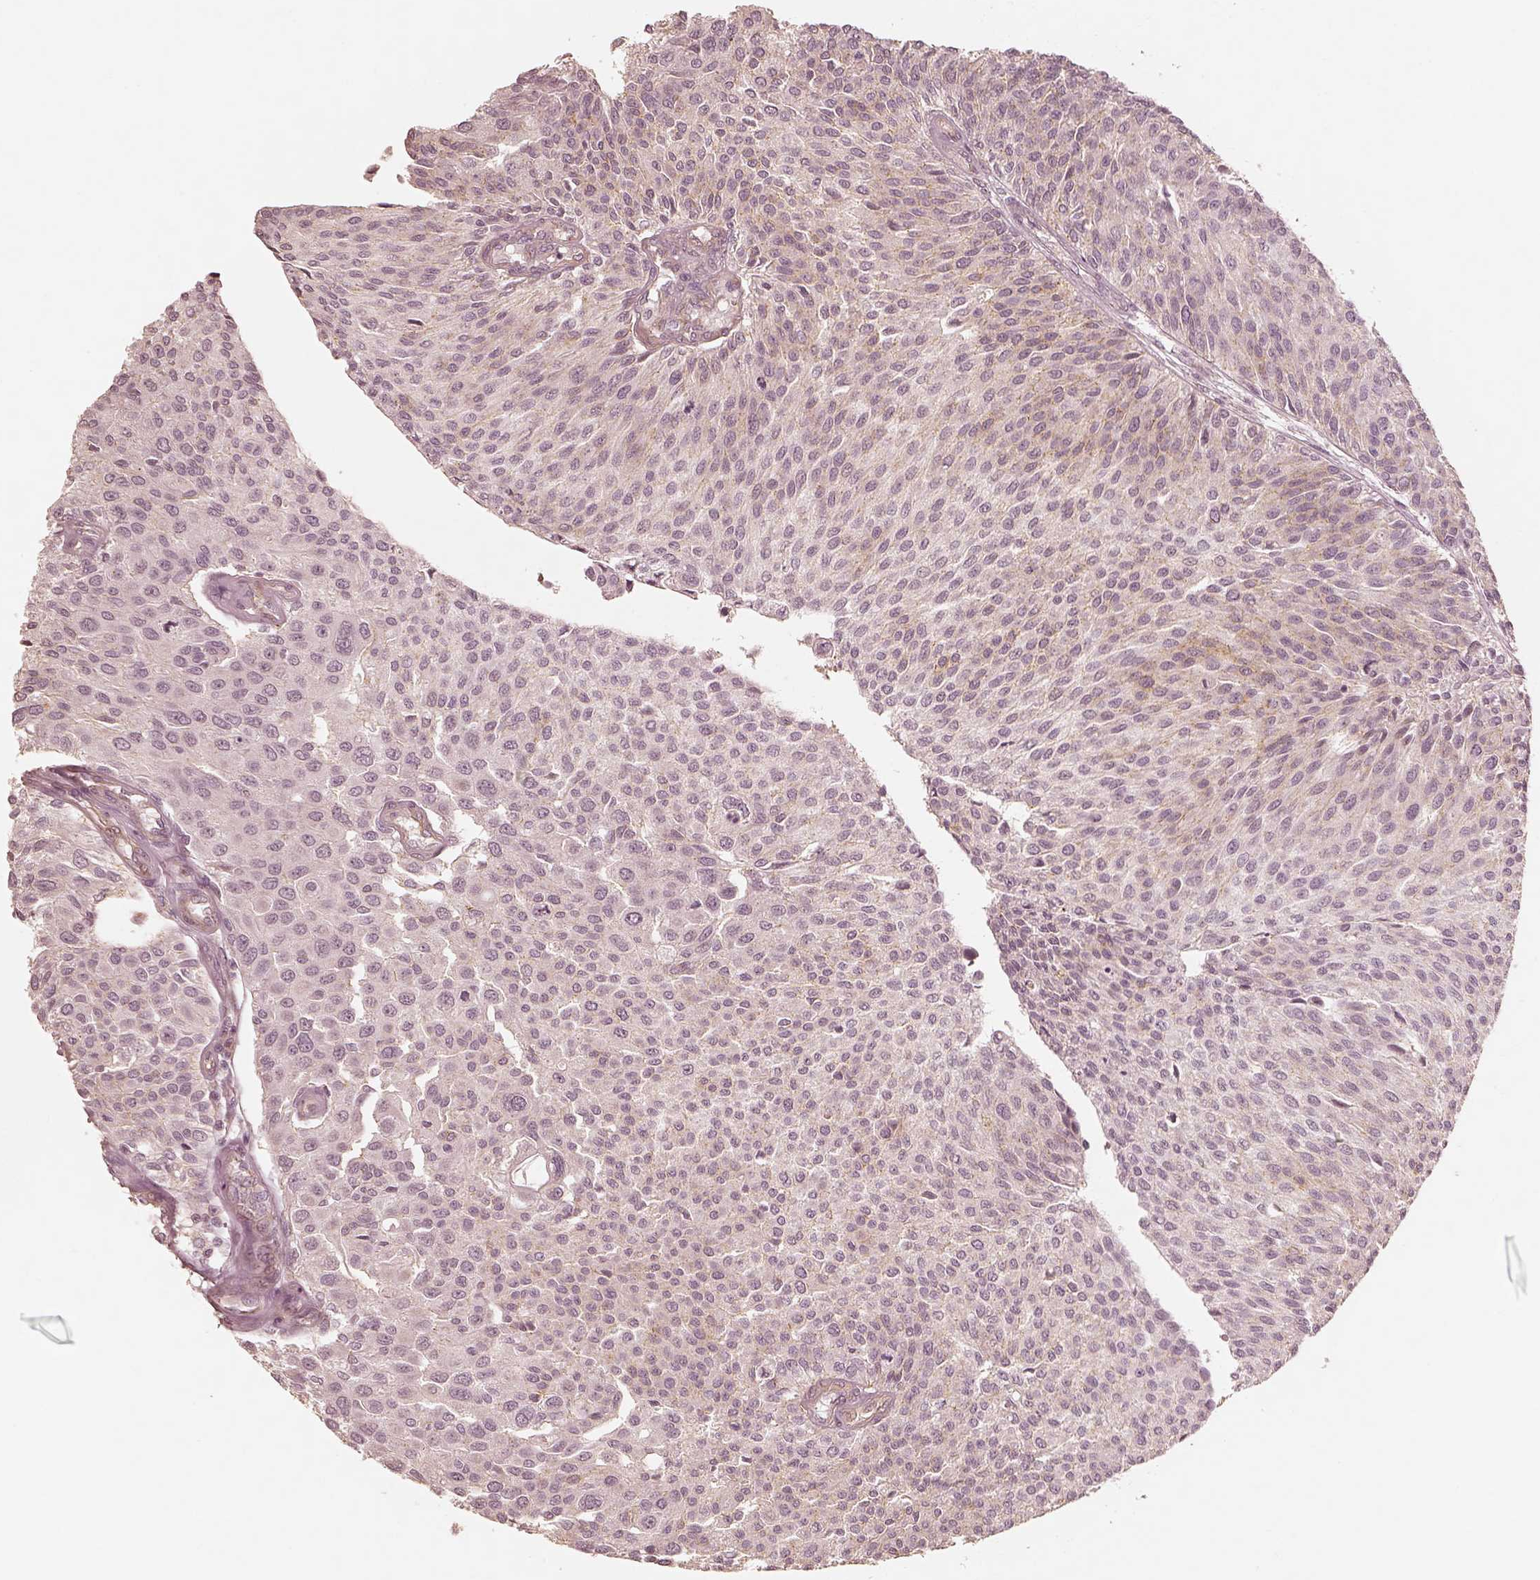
{"staining": {"intensity": "negative", "quantity": "none", "location": "none"}, "tissue": "urothelial cancer", "cell_type": "Tumor cells", "image_type": "cancer", "snomed": [{"axis": "morphology", "description": "Urothelial carcinoma, NOS"}, {"axis": "topography", "description": "Urinary bladder"}], "caption": "Immunohistochemistry (IHC) image of urothelial cancer stained for a protein (brown), which reveals no staining in tumor cells. The staining is performed using DAB brown chromogen with nuclei counter-stained in using hematoxylin.", "gene": "GORASP2", "patient": {"sex": "male", "age": 55}}